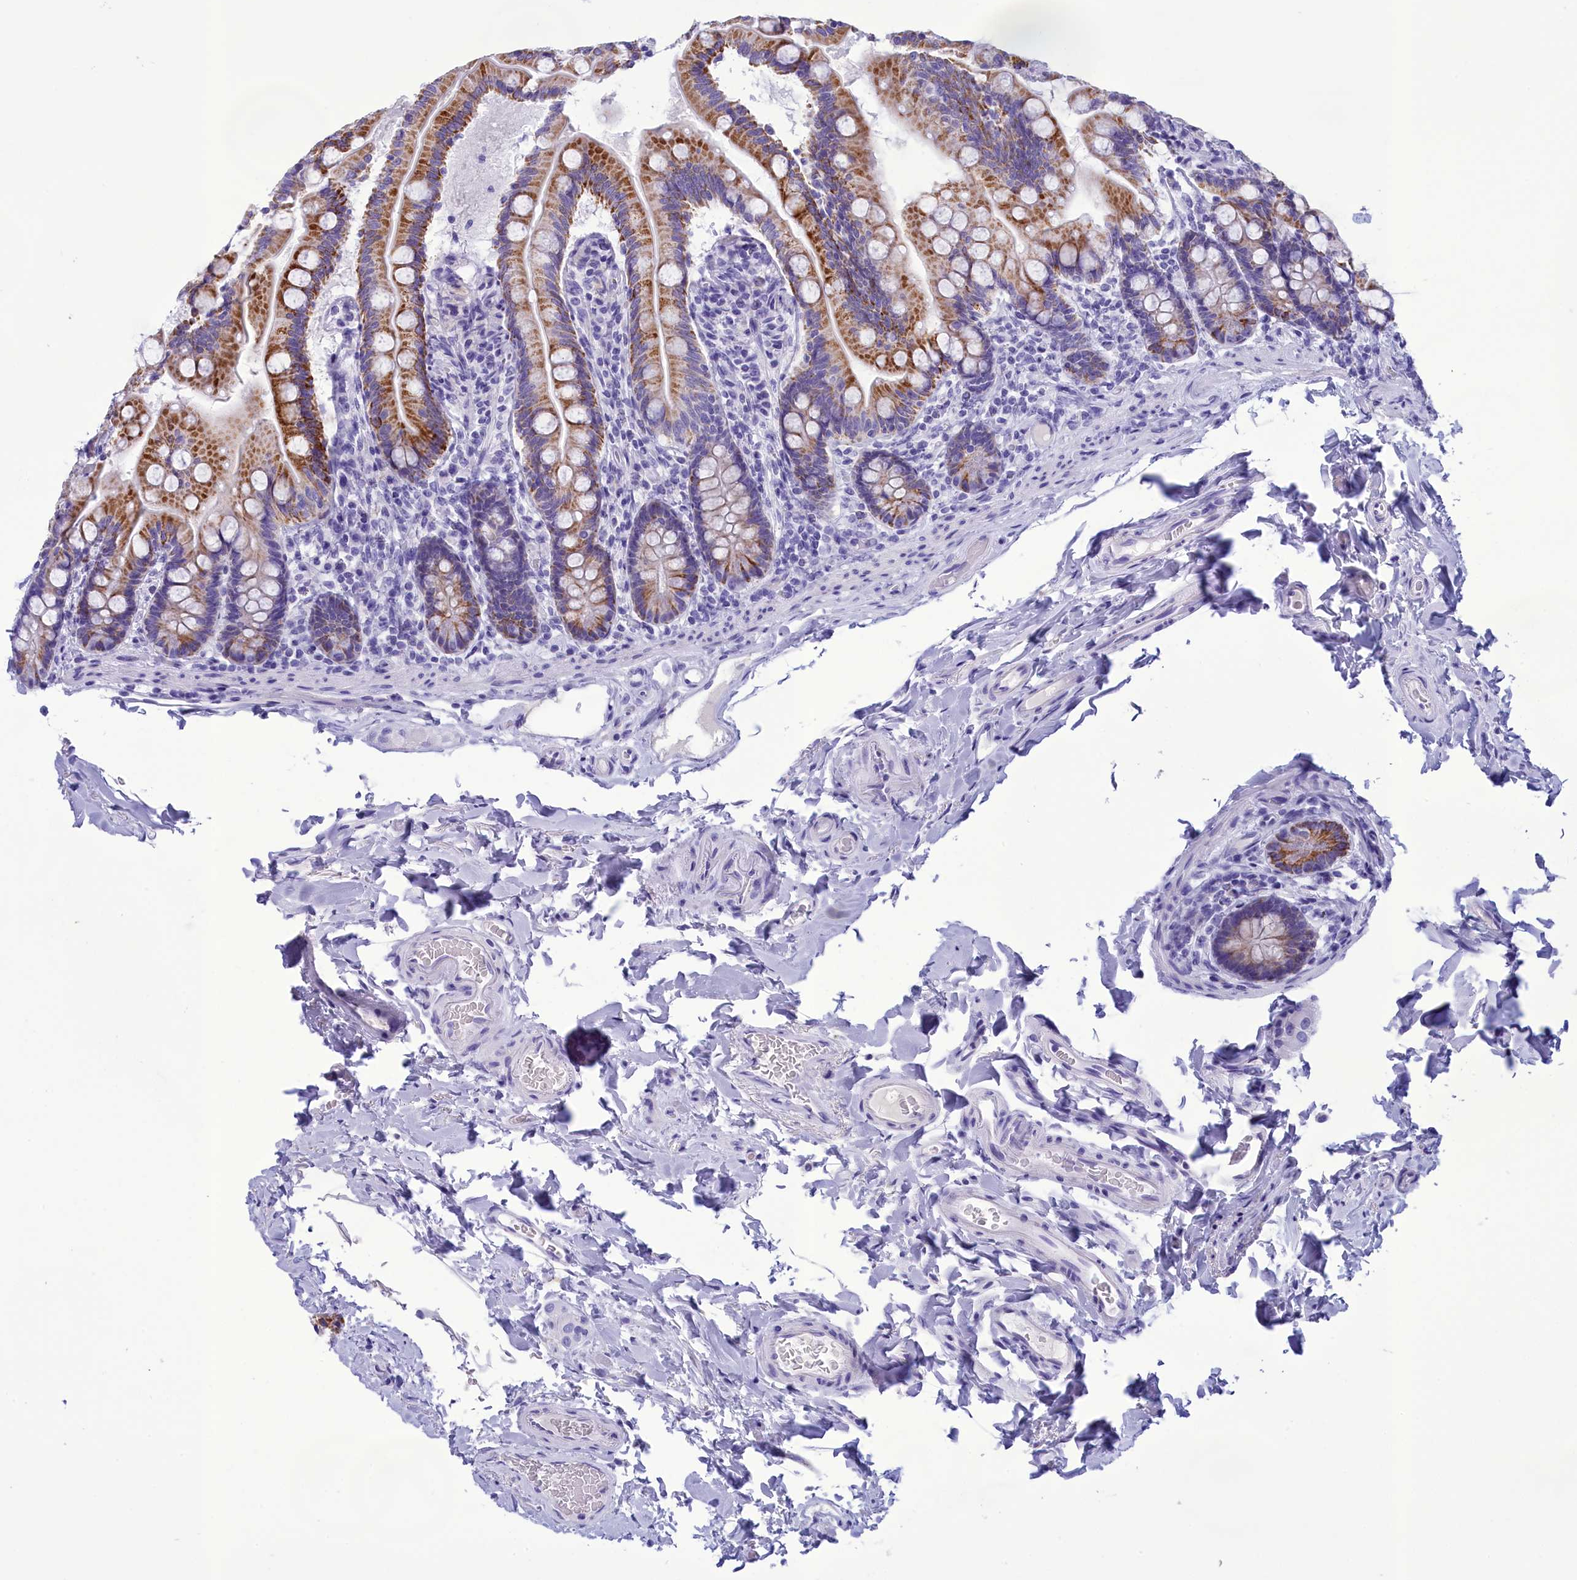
{"staining": {"intensity": "strong", "quantity": "25%-75%", "location": "cytoplasmic/membranous"}, "tissue": "small intestine", "cell_type": "Glandular cells", "image_type": "normal", "snomed": [{"axis": "morphology", "description": "Normal tissue, NOS"}, {"axis": "topography", "description": "Small intestine"}], "caption": "Immunohistochemical staining of unremarkable human small intestine displays strong cytoplasmic/membranous protein positivity in about 25%-75% of glandular cells.", "gene": "BRI3", "patient": {"sex": "female", "age": 64}}